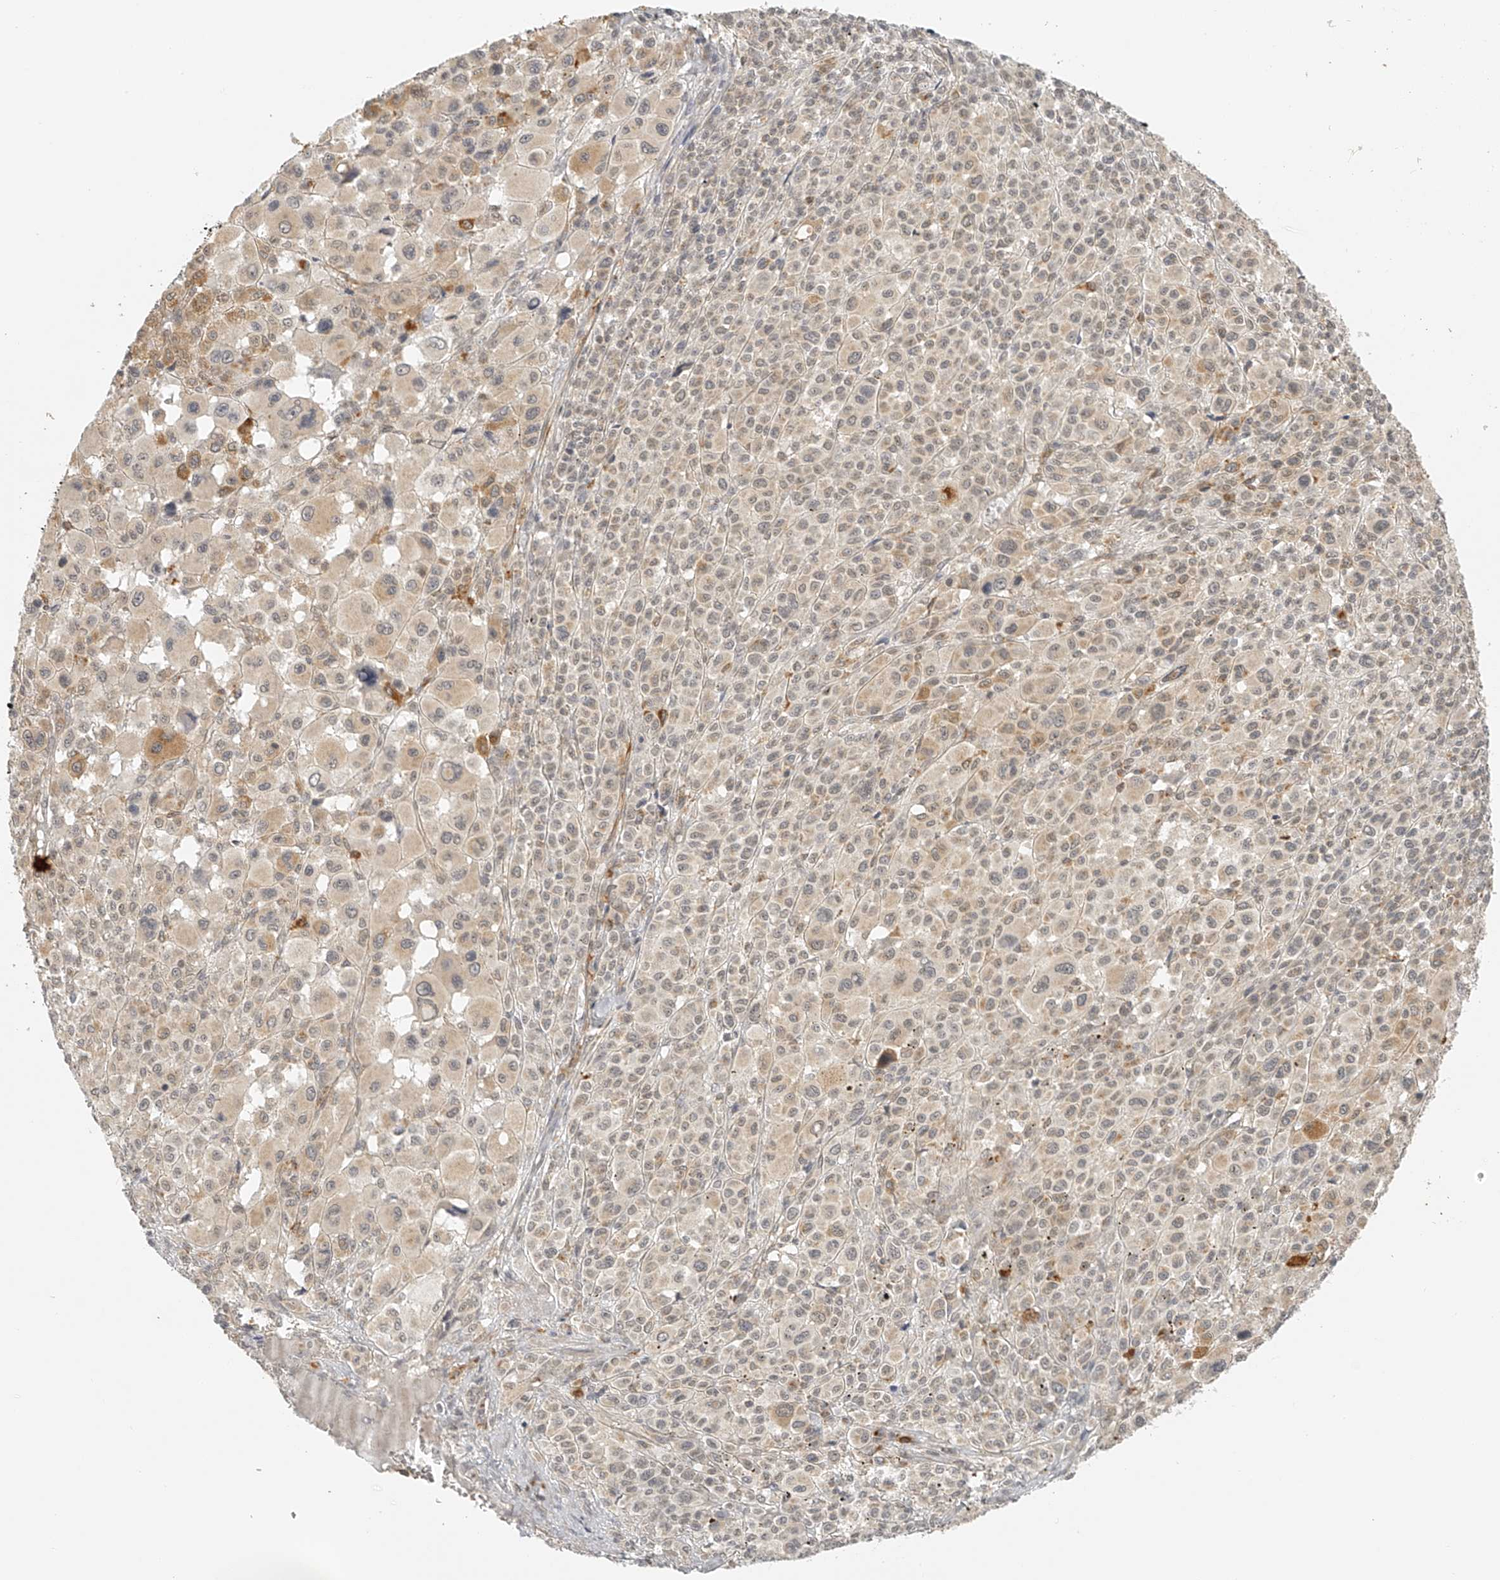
{"staining": {"intensity": "moderate", "quantity": "<25%", "location": "cytoplasmic/membranous"}, "tissue": "melanoma", "cell_type": "Tumor cells", "image_type": "cancer", "snomed": [{"axis": "morphology", "description": "Malignant melanoma, Metastatic site"}, {"axis": "topography", "description": "Skin"}], "caption": "There is low levels of moderate cytoplasmic/membranous expression in tumor cells of melanoma, as demonstrated by immunohistochemical staining (brown color).", "gene": "BCL2L11", "patient": {"sex": "female", "age": 74}}